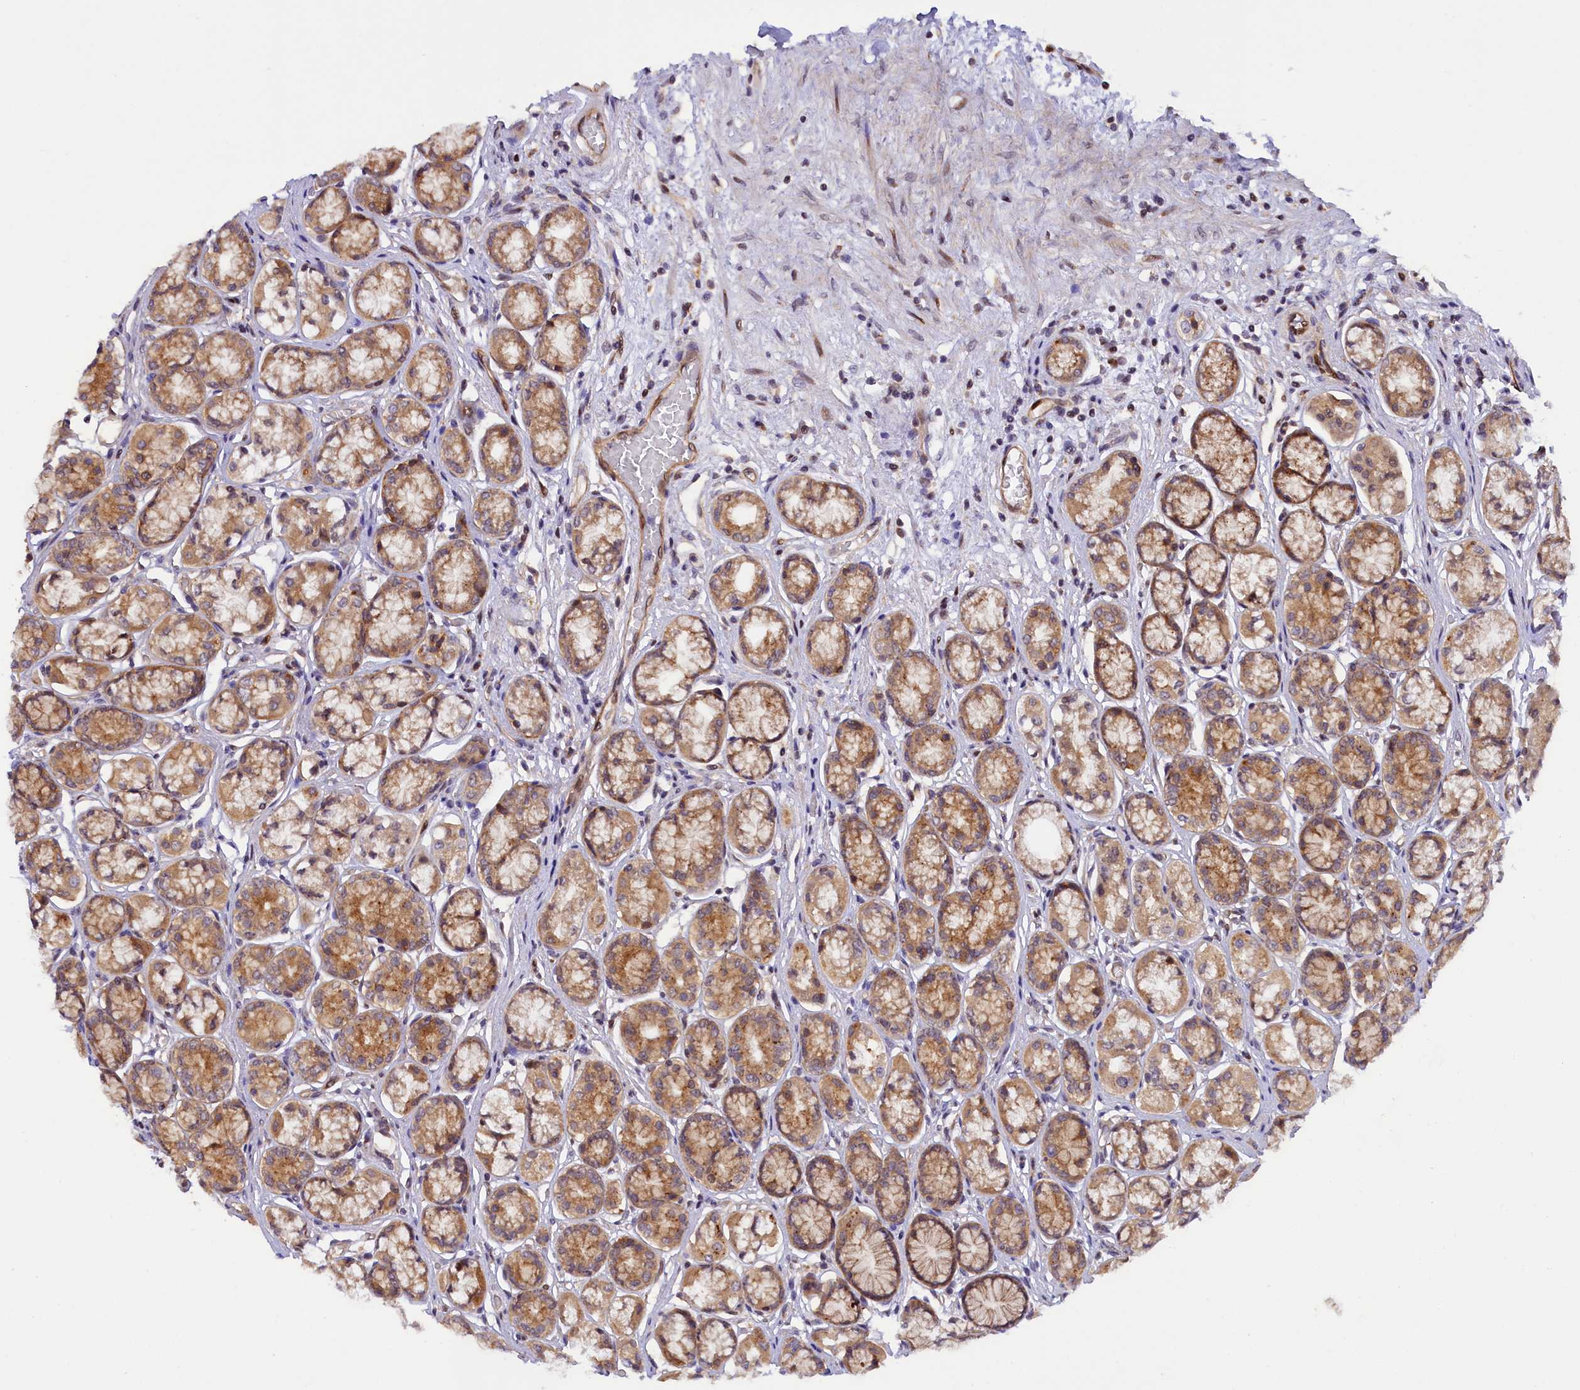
{"staining": {"intensity": "strong", "quantity": ">75%", "location": "cytoplasmic/membranous,nuclear"}, "tissue": "stomach", "cell_type": "Glandular cells", "image_type": "normal", "snomed": [{"axis": "morphology", "description": "Normal tissue, NOS"}, {"axis": "morphology", "description": "Adenocarcinoma, NOS"}, {"axis": "morphology", "description": "Adenocarcinoma, High grade"}, {"axis": "topography", "description": "Stomach, upper"}, {"axis": "topography", "description": "Stomach"}], "caption": "There is high levels of strong cytoplasmic/membranous,nuclear staining in glandular cells of unremarkable stomach, as demonstrated by immunohistochemical staining (brown color).", "gene": "SAMD4A", "patient": {"sex": "female", "age": 65}}